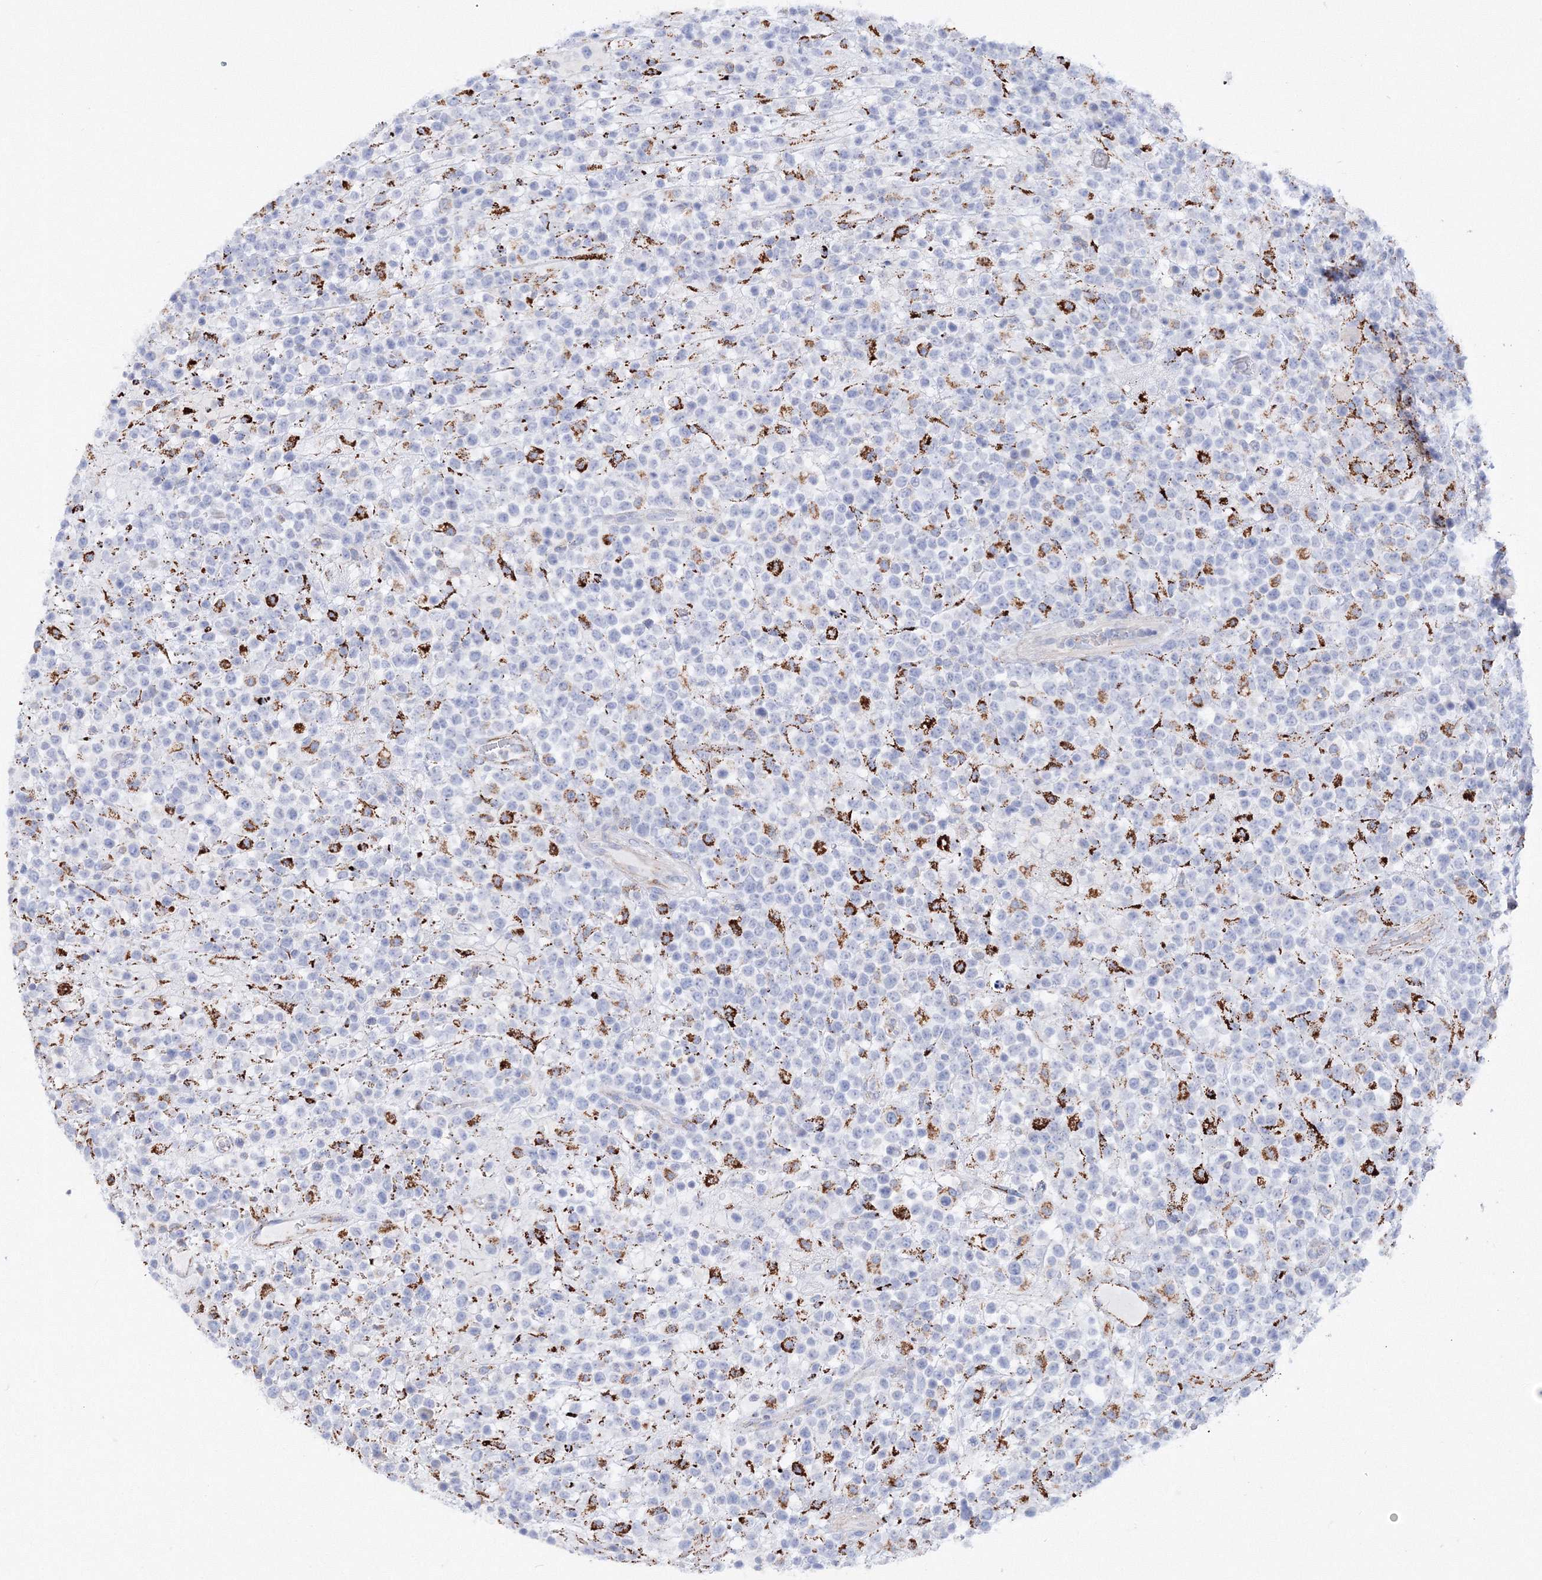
{"staining": {"intensity": "negative", "quantity": "none", "location": "none"}, "tissue": "lymphoma", "cell_type": "Tumor cells", "image_type": "cancer", "snomed": [{"axis": "morphology", "description": "Malignant lymphoma, non-Hodgkin's type, High grade"}, {"axis": "topography", "description": "Colon"}], "caption": "A high-resolution image shows immunohistochemistry (IHC) staining of lymphoma, which demonstrates no significant positivity in tumor cells. The staining was performed using DAB (3,3'-diaminobenzidine) to visualize the protein expression in brown, while the nuclei were stained in blue with hematoxylin (Magnification: 20x).", "gene": "MERTK", "patient": {"sex": "female", "age": 53}}